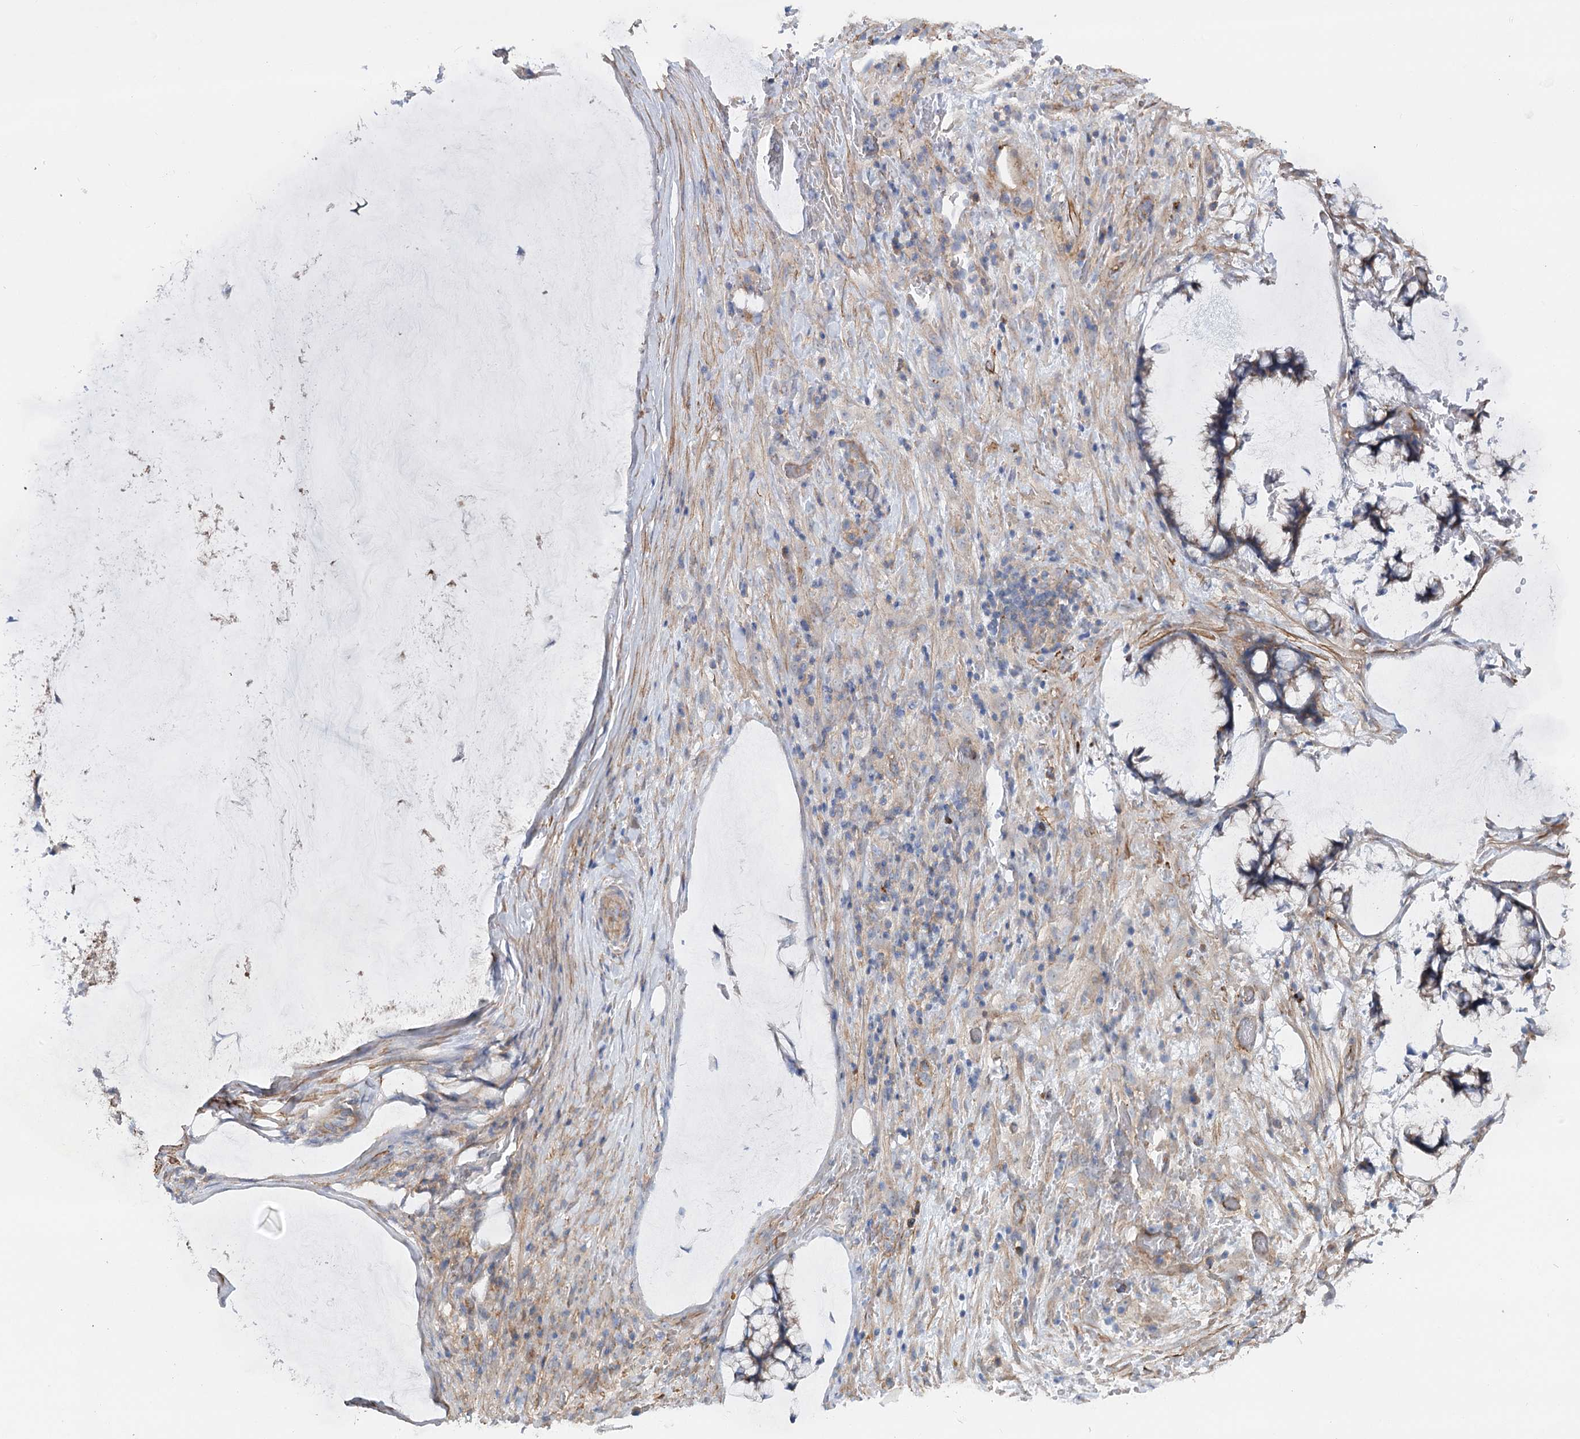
{"staining": {"intensity": "weak", "quantity": "<25%", "location": "cytoplasmic/membranous"}, "tissue": "ovarian cancer", "cell_type": "Tumor cells", "image_type": "cancer", "snomed": [{"axis": "morphology", "description": "Cystadenocarcinoma, mucinous, NOS"}, {"axis": "topography", "description": "Ovary"}], "caption": "Immunohistochemistry micrograph of ovarian cancer stained for a protein (brown), which demonstrates no staining in tumor cells.", "gene": "LARP1B", "patient": {"sex": "female", "age": 42}}